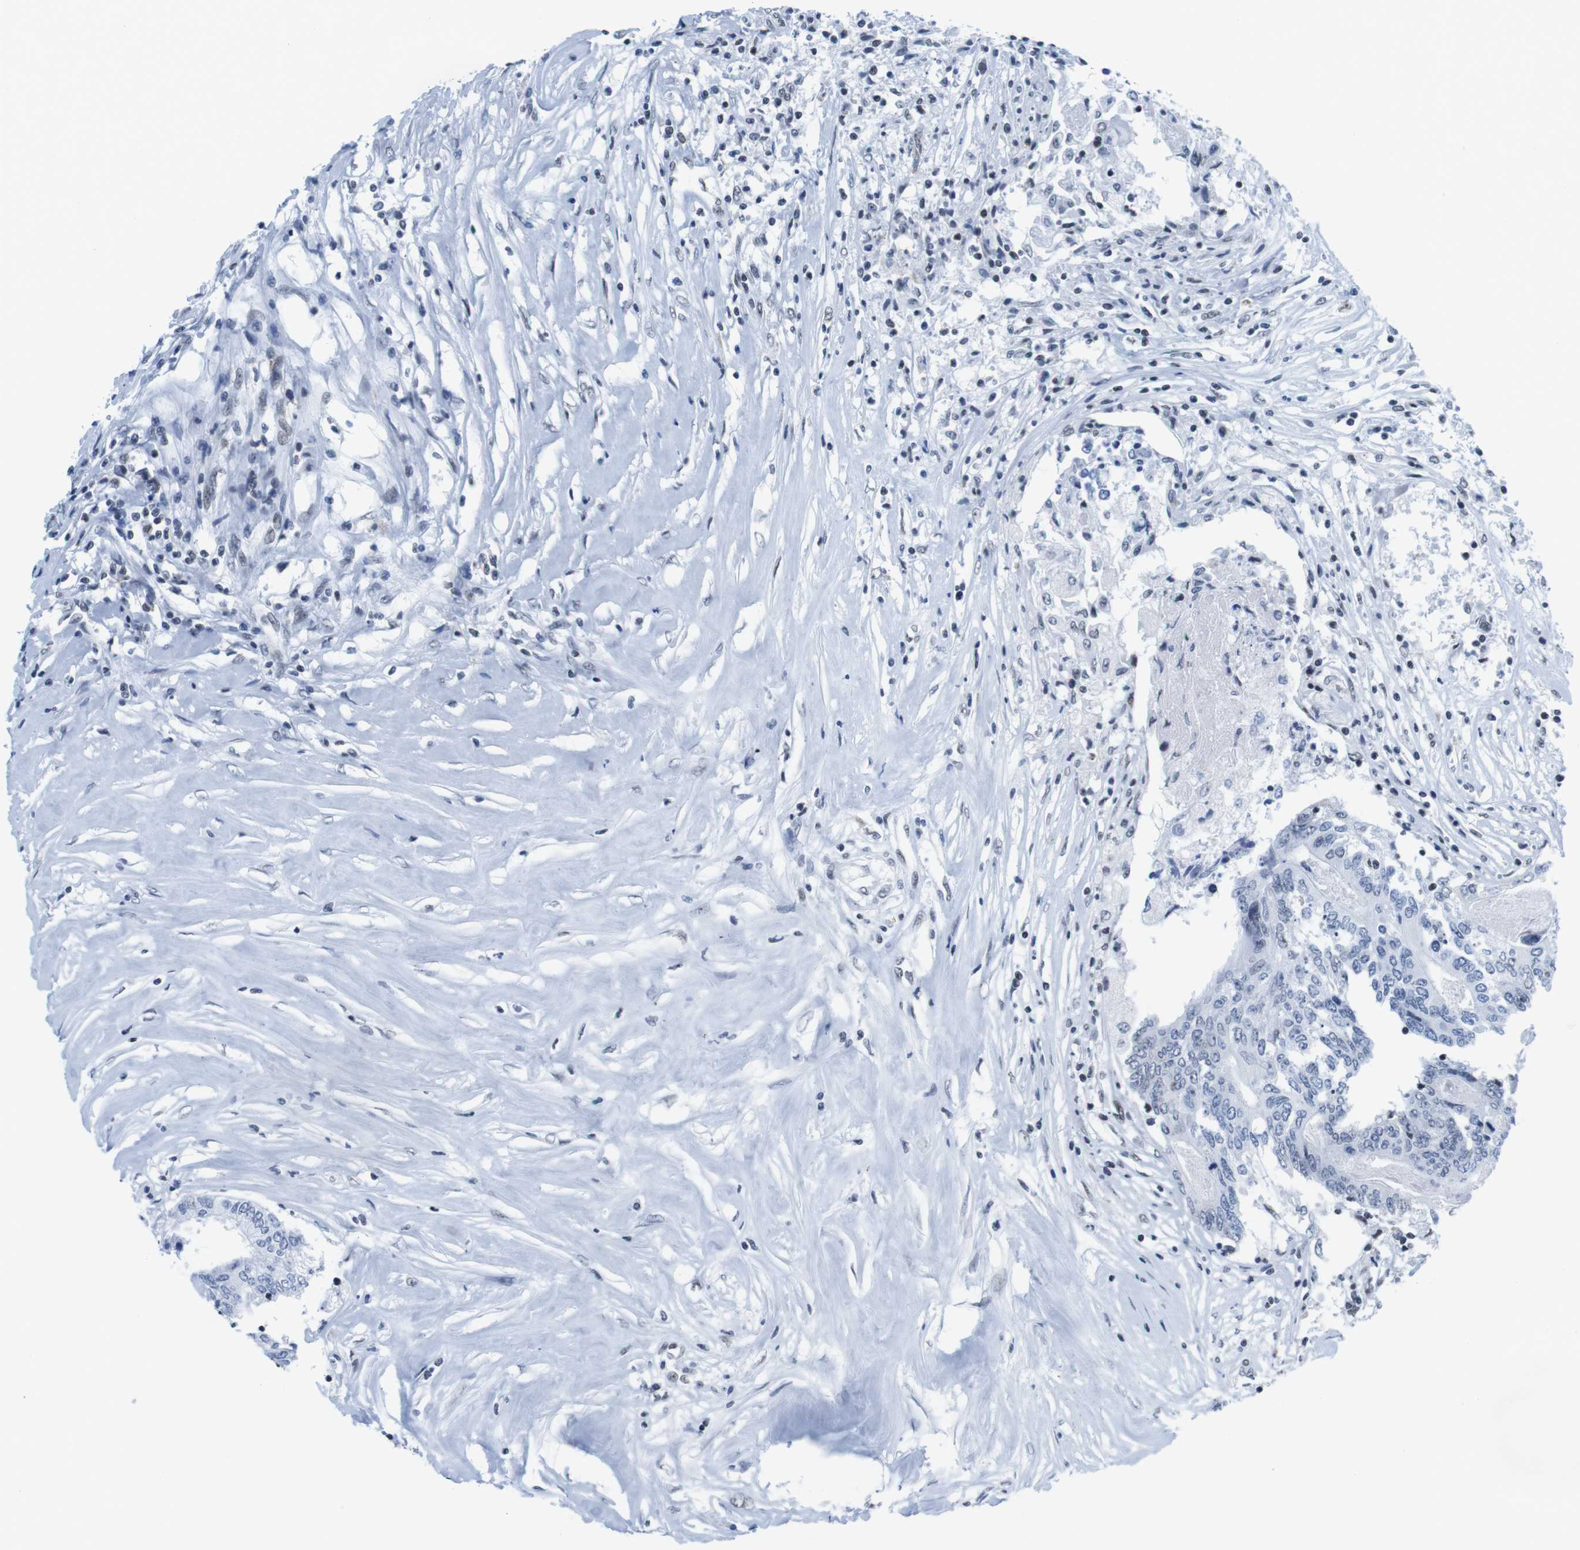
{"staining": {"intensity": "negative", "quantity": "none", "location": "none"}, "tissue": "colorectal cancer", "cell_type": "Tumor cells", "image_type": "cancer", "snomed": [{"axis": "morphology", "description": "Adenocarcinoma, NOS"}, {"axis": "topography", "description": "Rectum"}], "caption": "An immunohistochemistry histopathology image of adenocarcinoma (colorectal) is shown. There is no staining in tumor cells of adenocarcinoma (colorectal). (DAB (3,3'-diaminobenzidine) IHC with hematoxylin counter stain).", "gene": "IFI16", "patient": {"sex": "male", "age": 63}}